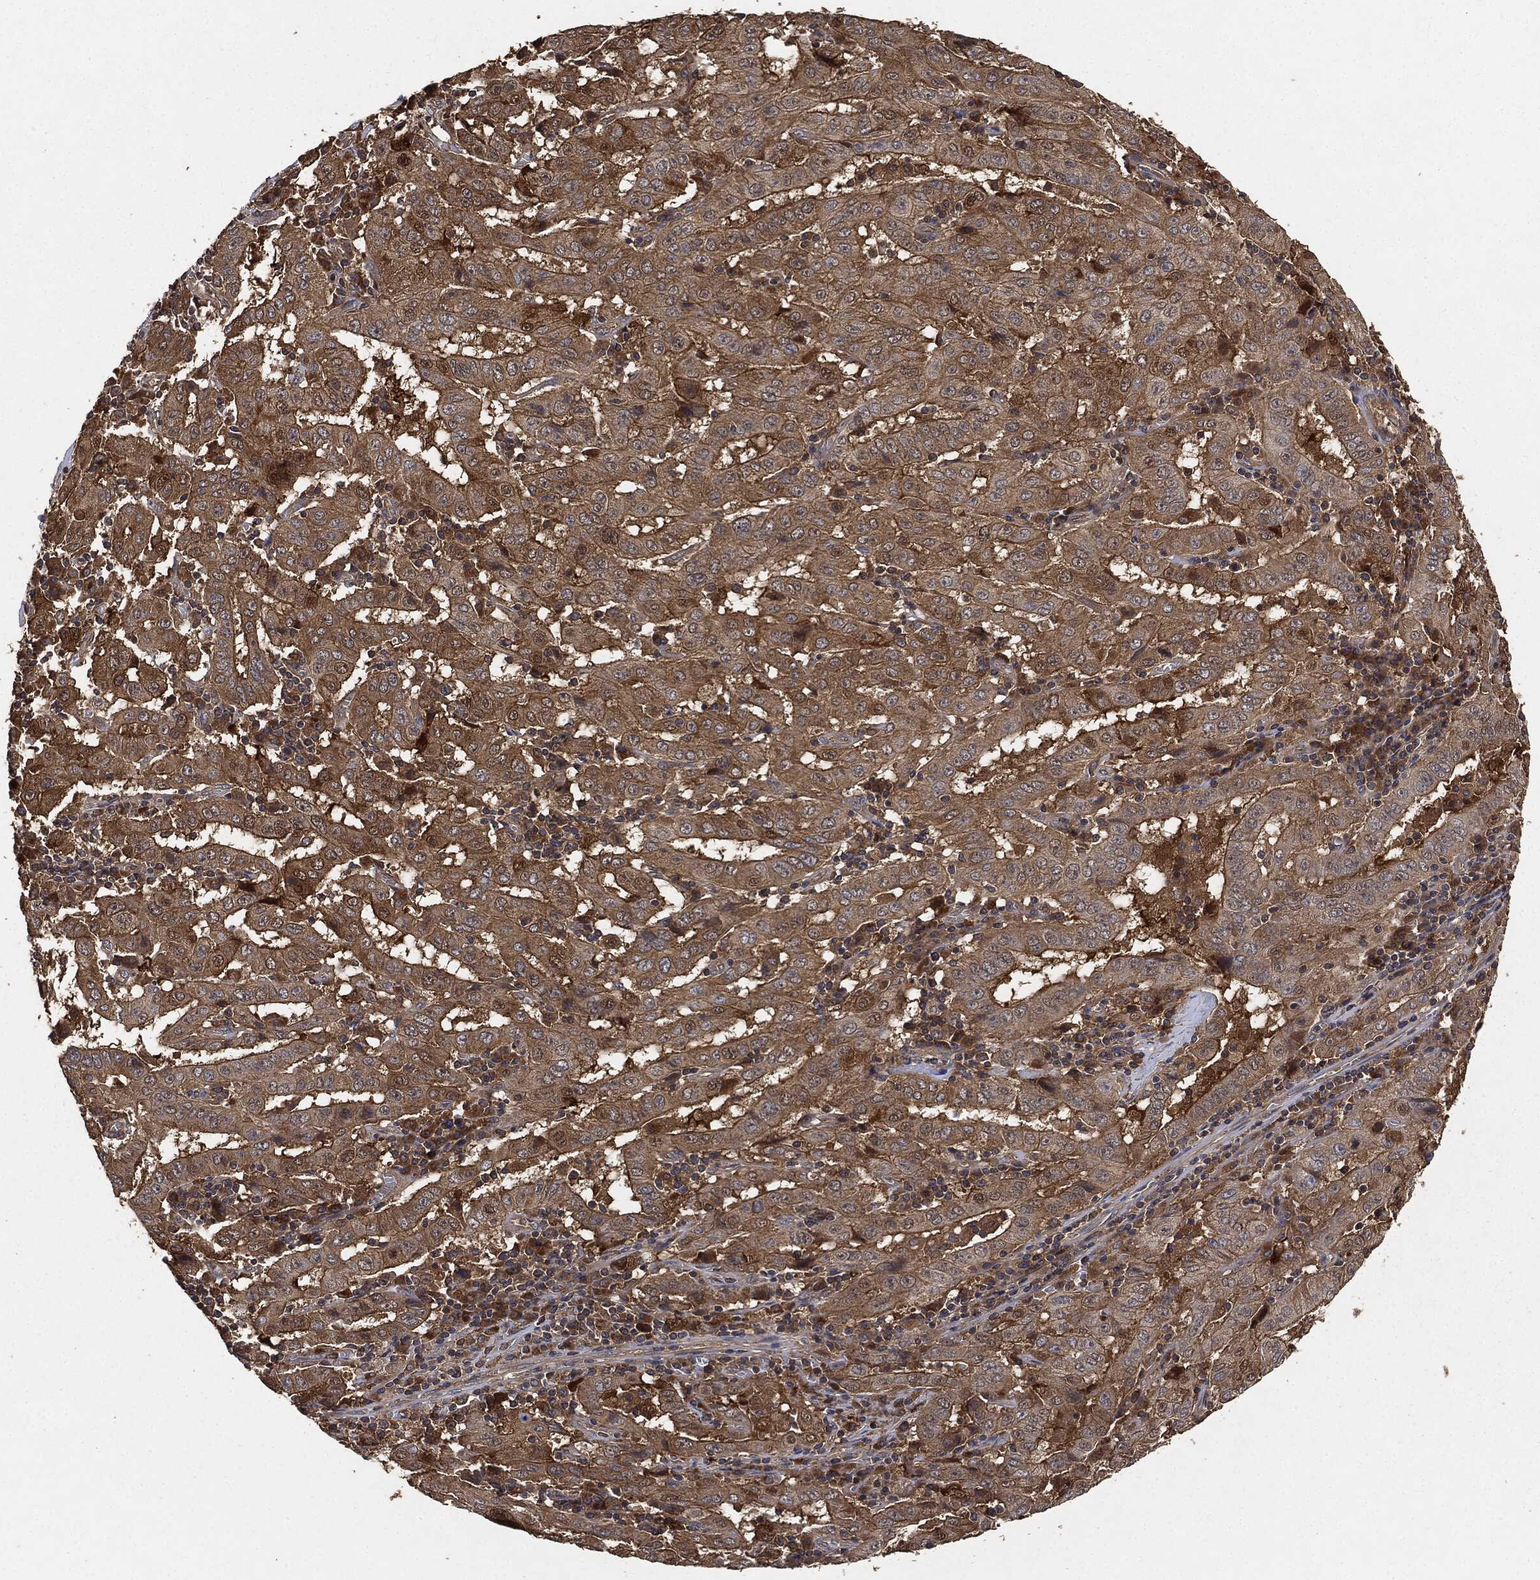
{"staining": {"intensity": "moderate", "quantity": ">75%", "location": "cytoplasmic/membranous"}, "tissue": "pancreatic cancer", "cell_type": "Tumor cells", "image_type": "cancer", "snomed": [{"axis": "morphology", "description": "Adenocarcinoma, NOS"}, {"axis": "topography", "description": "Pancreas"}], "caption": "Moderate cytoplasmic/membranous protein positivity is present in about >75% of tumor cells in pancreatic adenocarcinoma. (DAB (3,3'-diaminobenzidine) = brown stain, brightfield microscopy at high magnification).", "gene": "BRAF", "patient": {"sex": "male", "age": 63}}